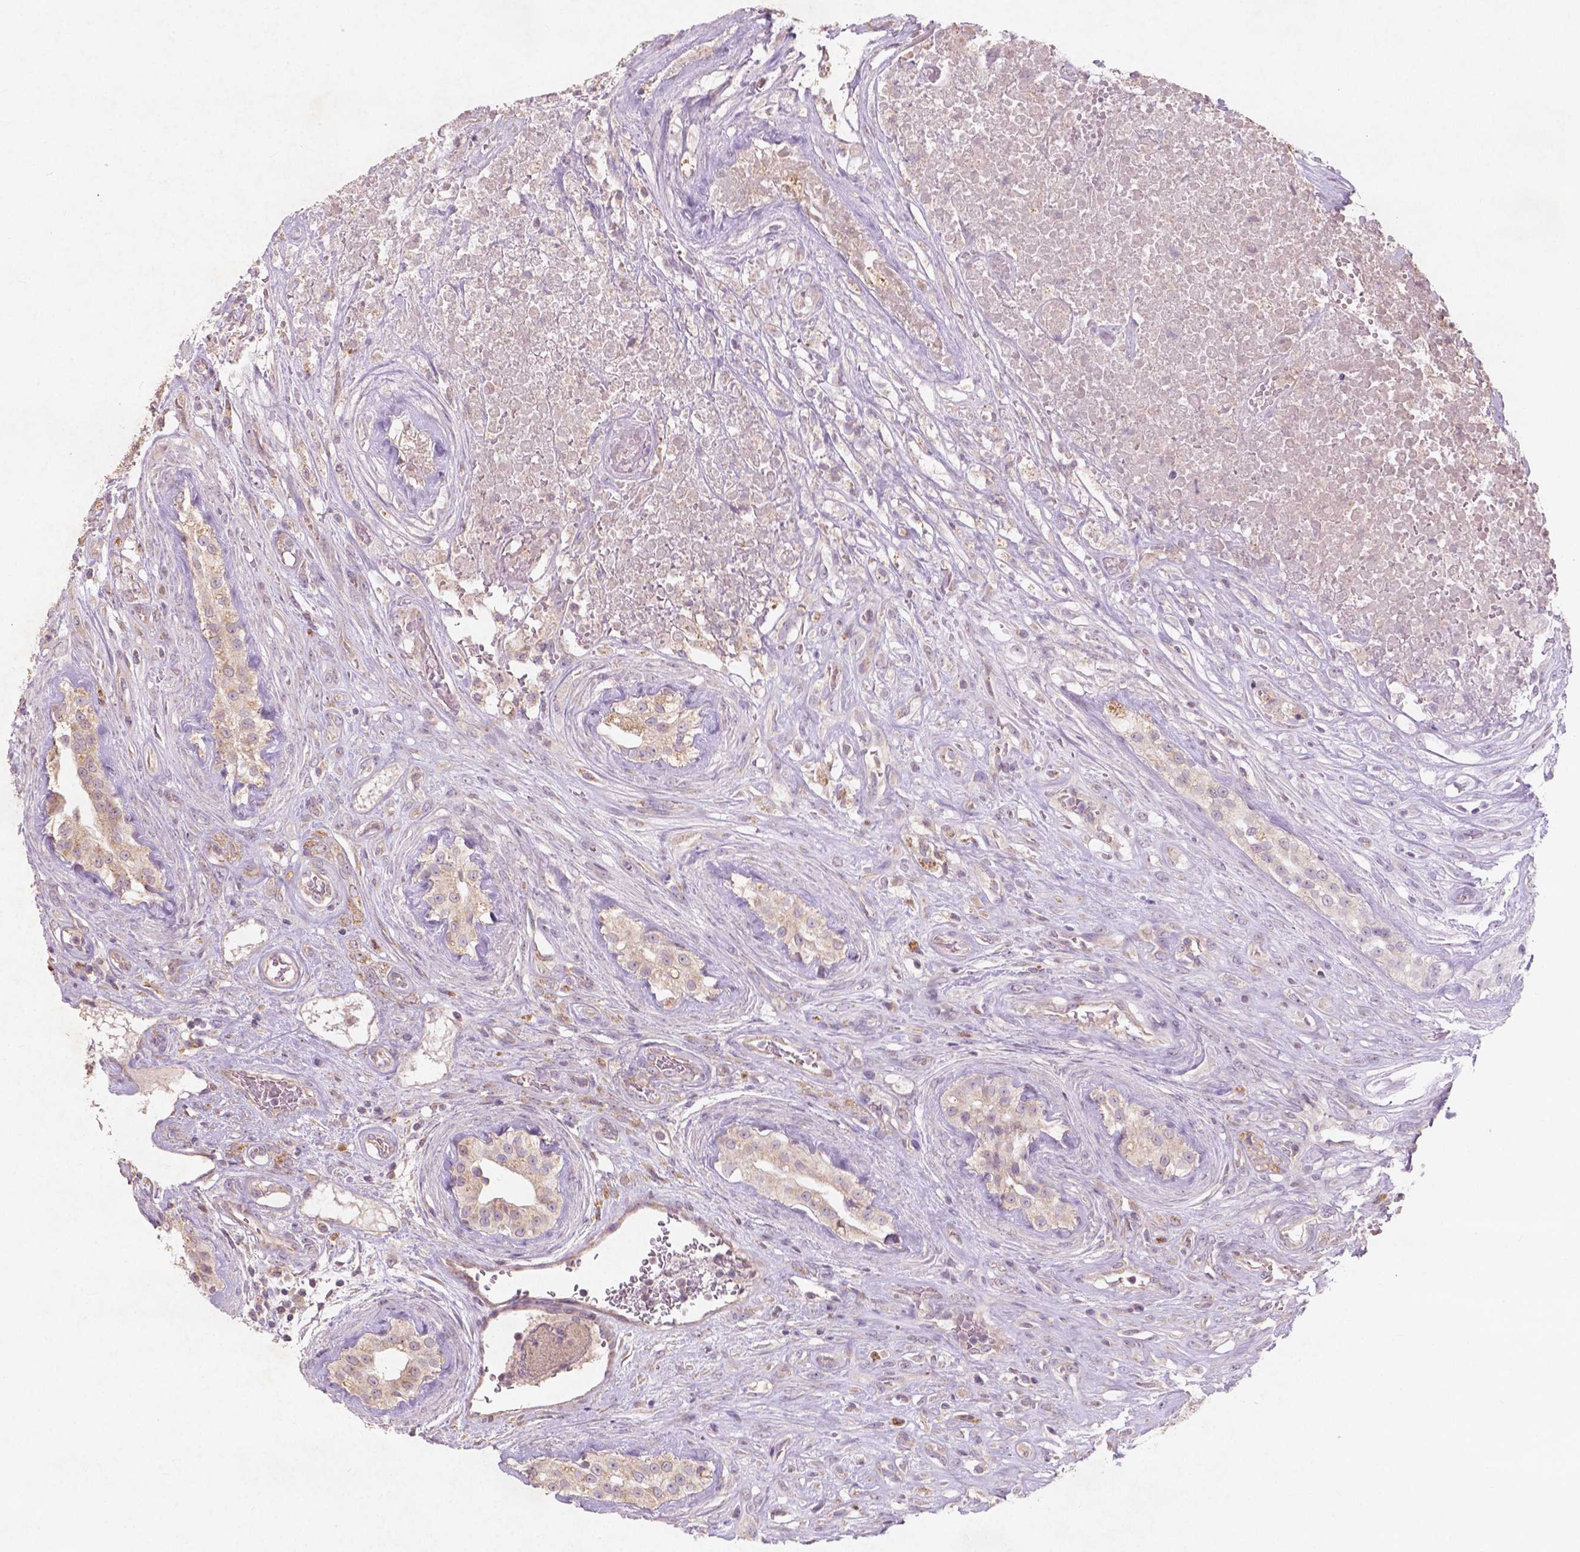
{"staining": {"intensity": "weak", "quantity": ">75%", "location": "cytoplasmic/membranous"}, "tissue": "testis cancer", "cell_type": "Tumor cells", "image_type": "cancer", "snomed": [{"axis": "morphology", "description": "Carcinoma, Embryonal, NOS"}, {"axis": "topography", "description": "Testis"}], "caption": "Embryonal carcinoma (testis) stained for a protein (brown) reveals weak cytoplasmic/membranous positive staining in approximately >75% of tumor cells.", "gene": "ST6GALNAC5", "patient": {"sex": "male", "age": 24}}